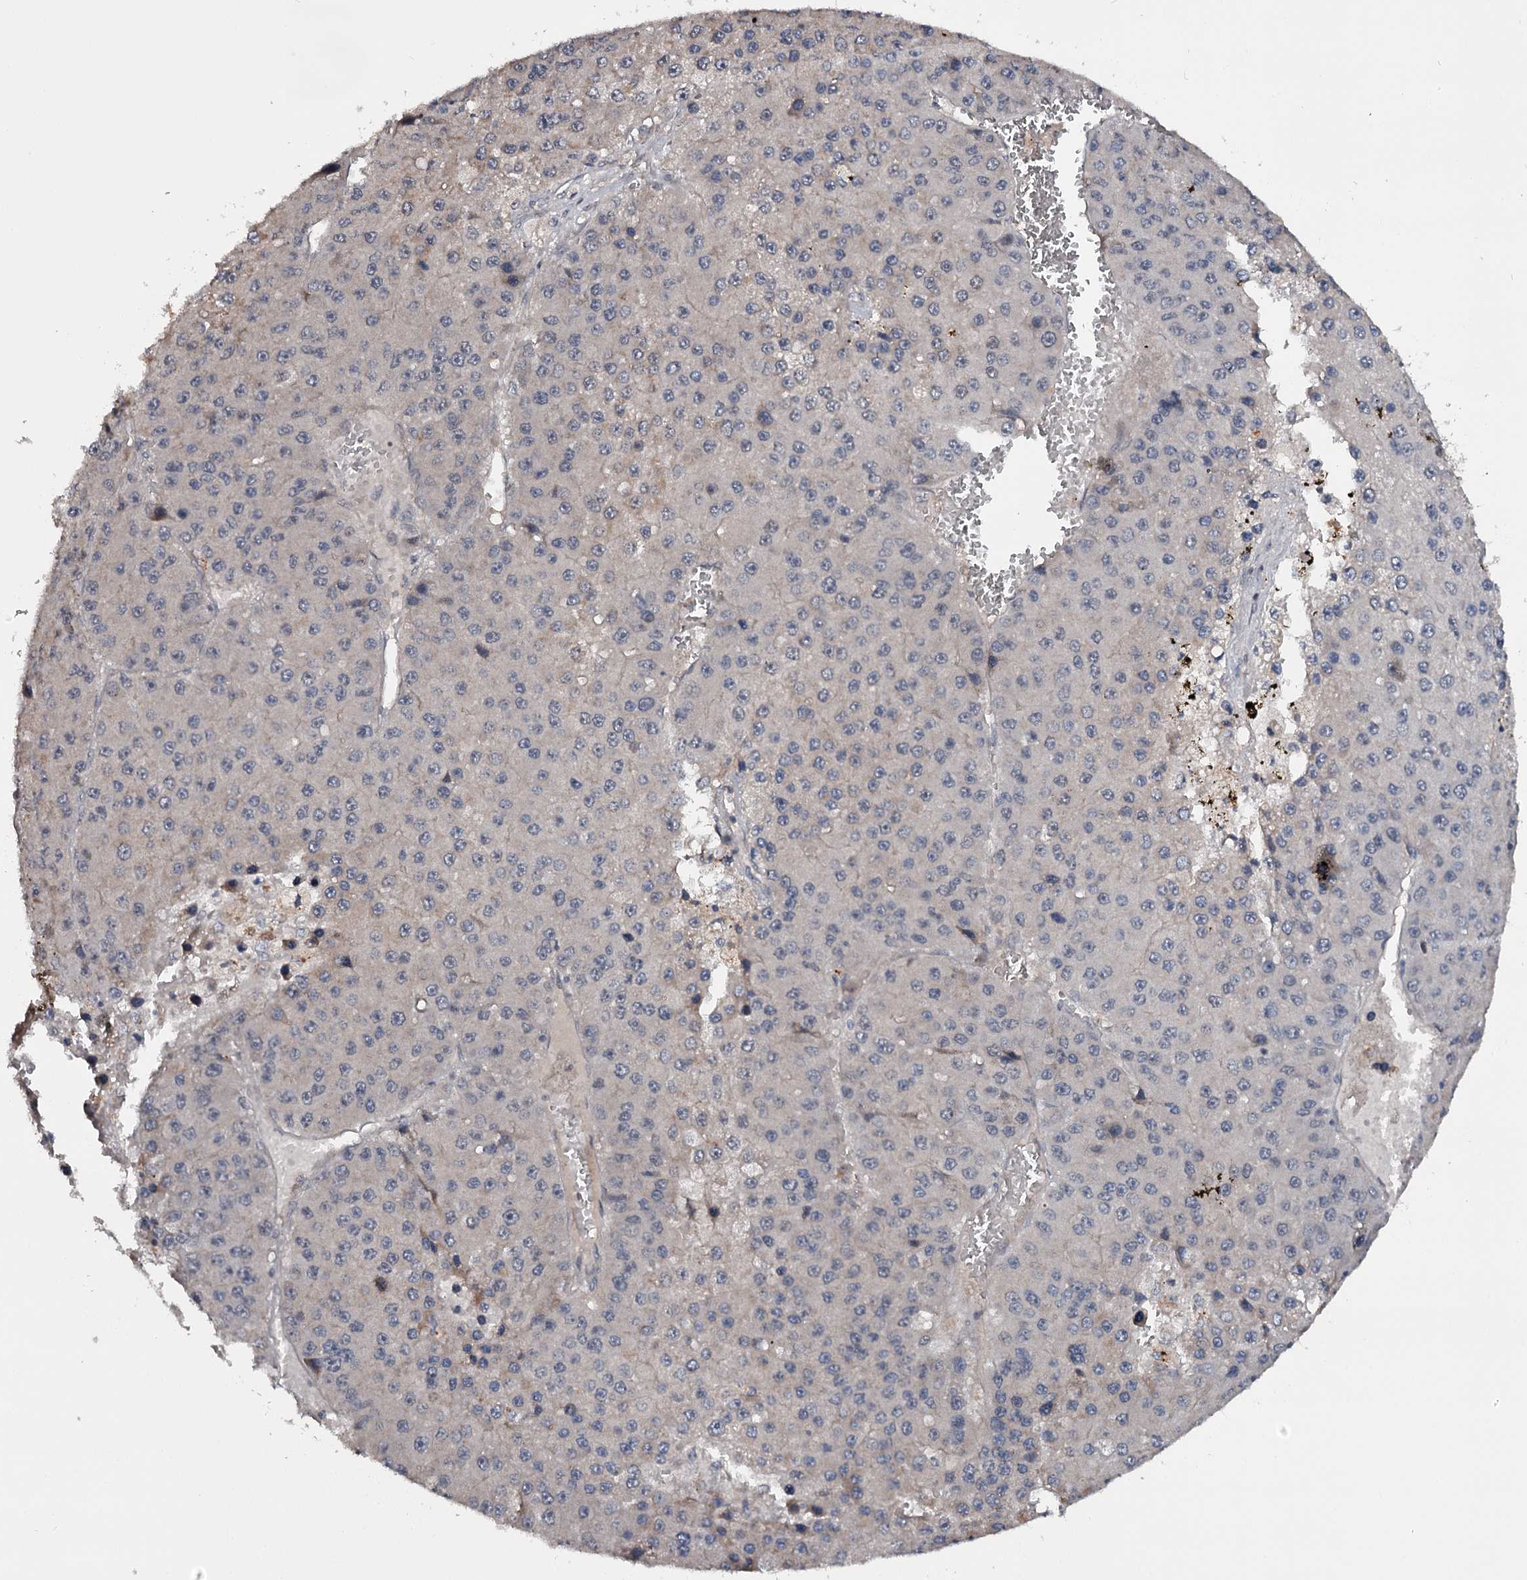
{"staining": {"intensity": "negative", "quantity": "none", "location": "none"}, "tissue": "liver cancer", "cell_type": "Tumor cells", "image_type": "cancer", "snomed": [{"axis": "morphology", "description": "Carcinoma, Hepatocellular, NOS"}, {"axis": "topography", "description": "Liver"}], "caption": "Micrograph shows no significant protein staining in tumor cells of liver cancer (hepatocellular carcinoma).", "gene": "CWF19L2", "patient": {"sex": "female", "age": 73}}